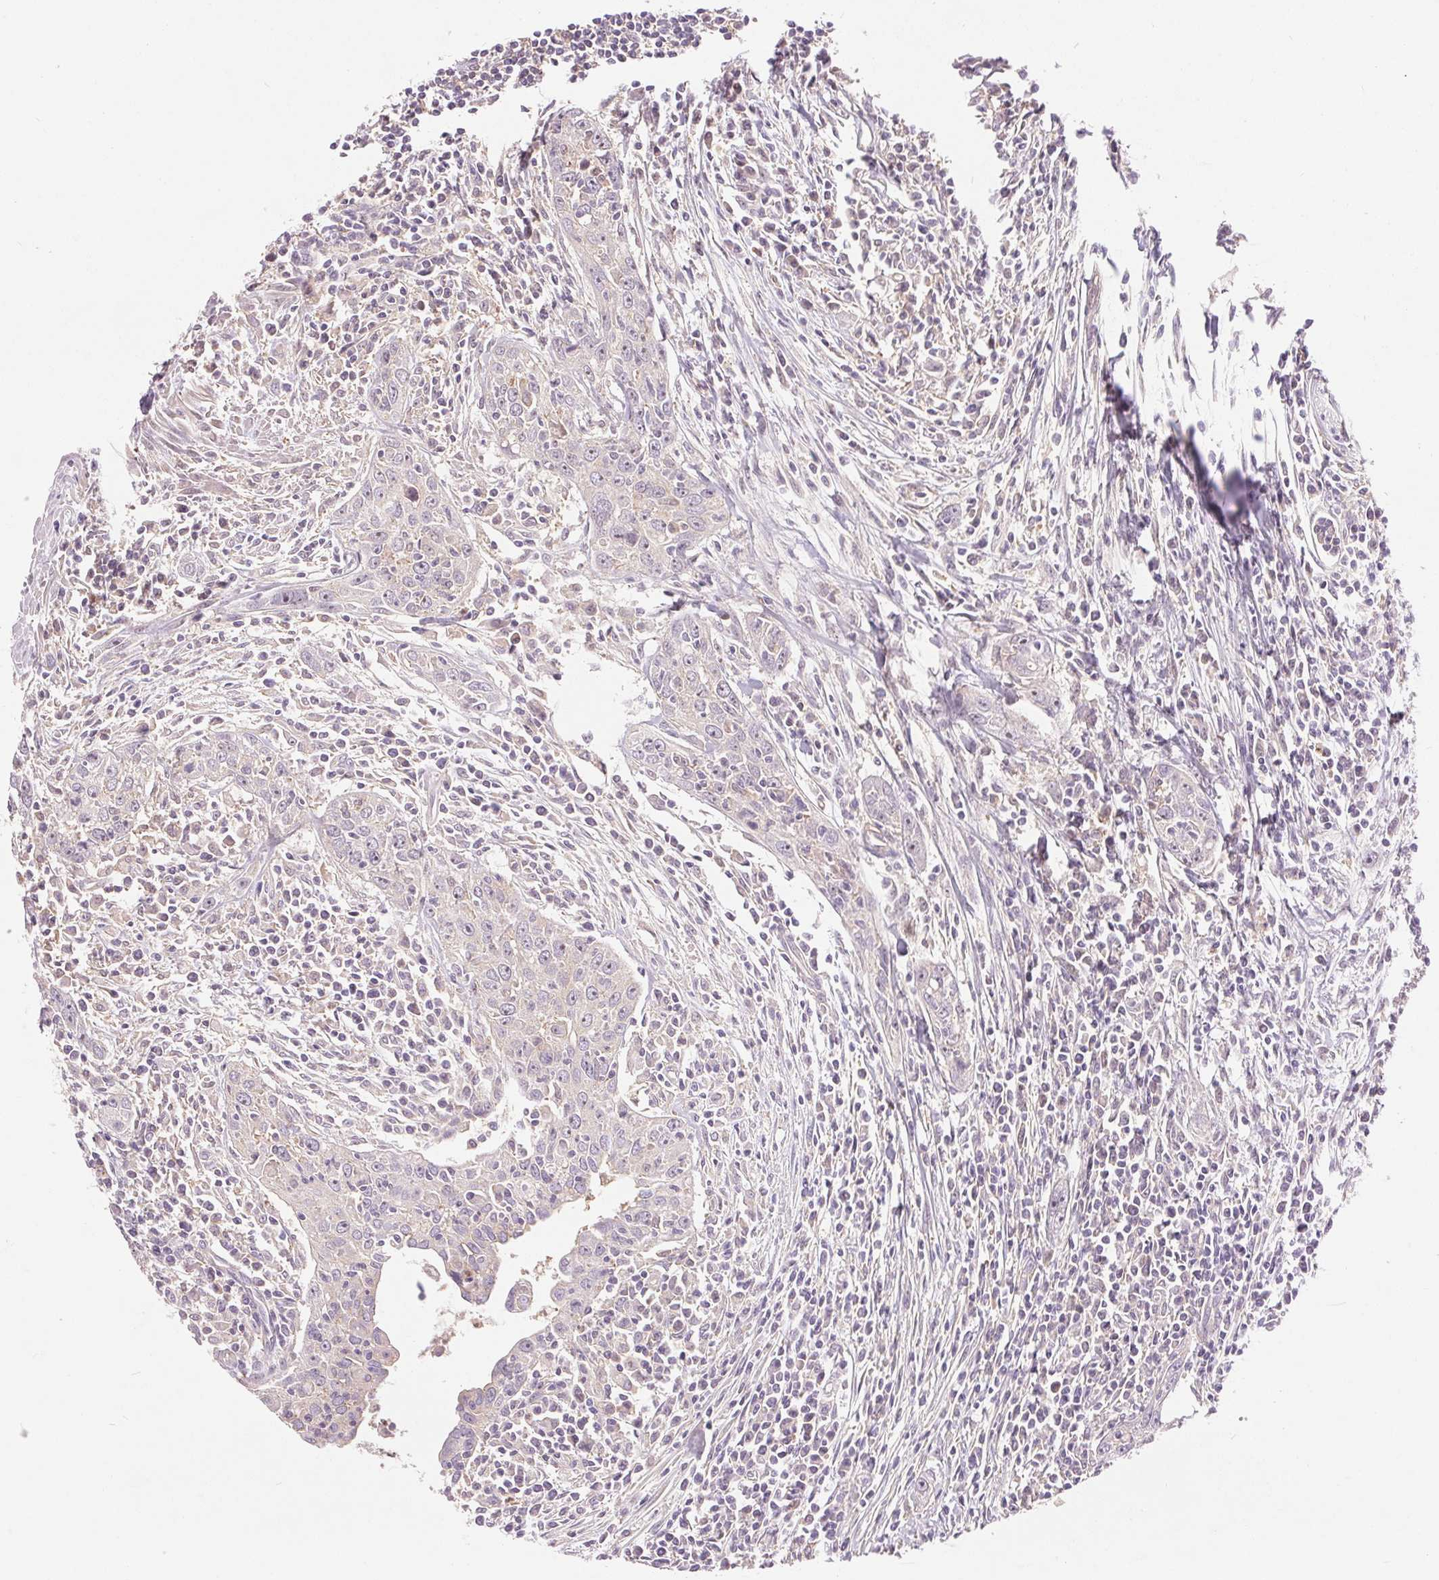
{"staining": {"intensity": "weak", "quantity": "<25%", "location": "nuclear"}, "tissue": "urothelial cancer", "cell_type": "Tumor cells", "image_type": "cancer", "snomed": [{"axis": "morphology", "description": "Urothelial carcinoma, High grade"}, {"axis": "topography", "description": "Urinary bladder"}], "caption": "This is an immunohistochemistry (IHC) histopathology image of human urothelial cancer. There is no expression in tumor cells.", "gene": "RANBP3L", "patient": {"sex": "male", "age": 83}}